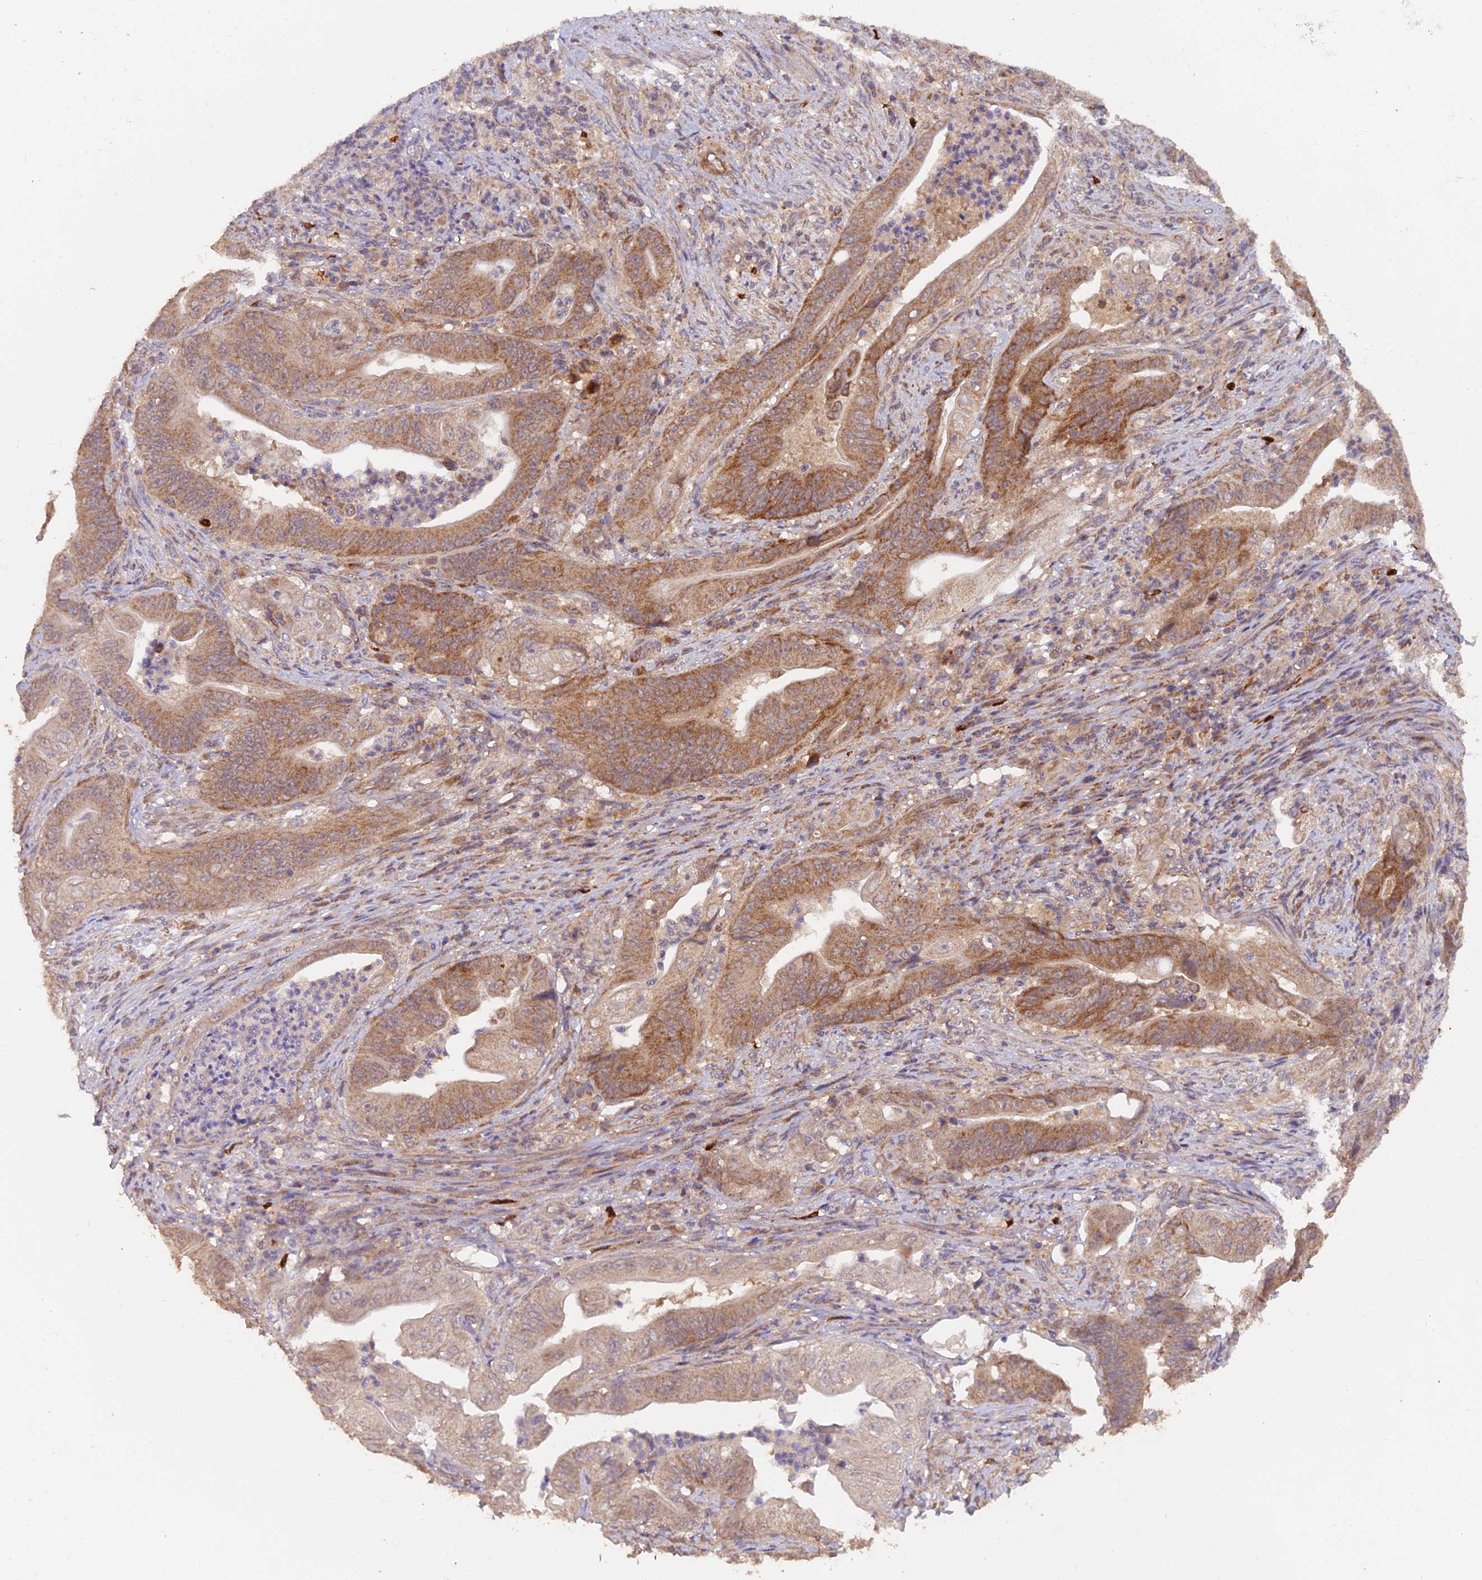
{"staining": {"intensity": "moderate", "quantity": "25%-75%", "location": "cytoplasmic/membranous"}, "tissue": "stomach cancer", "cell_type": "Tumor cells", "image_type": "cancer", "snomed": [{"axis": "morphology", "description": "Adenocarcinoma, NOS"}, {"axis": "topography", "description": "Stomach"}], "caption": "Tumor cells exhibit moderate cytoplasmic/membranous expression in approximately 25%-75% of cells in stomach cancer.", "gene": "IFT22", "patient": {"sex": "female", "age": 73}}